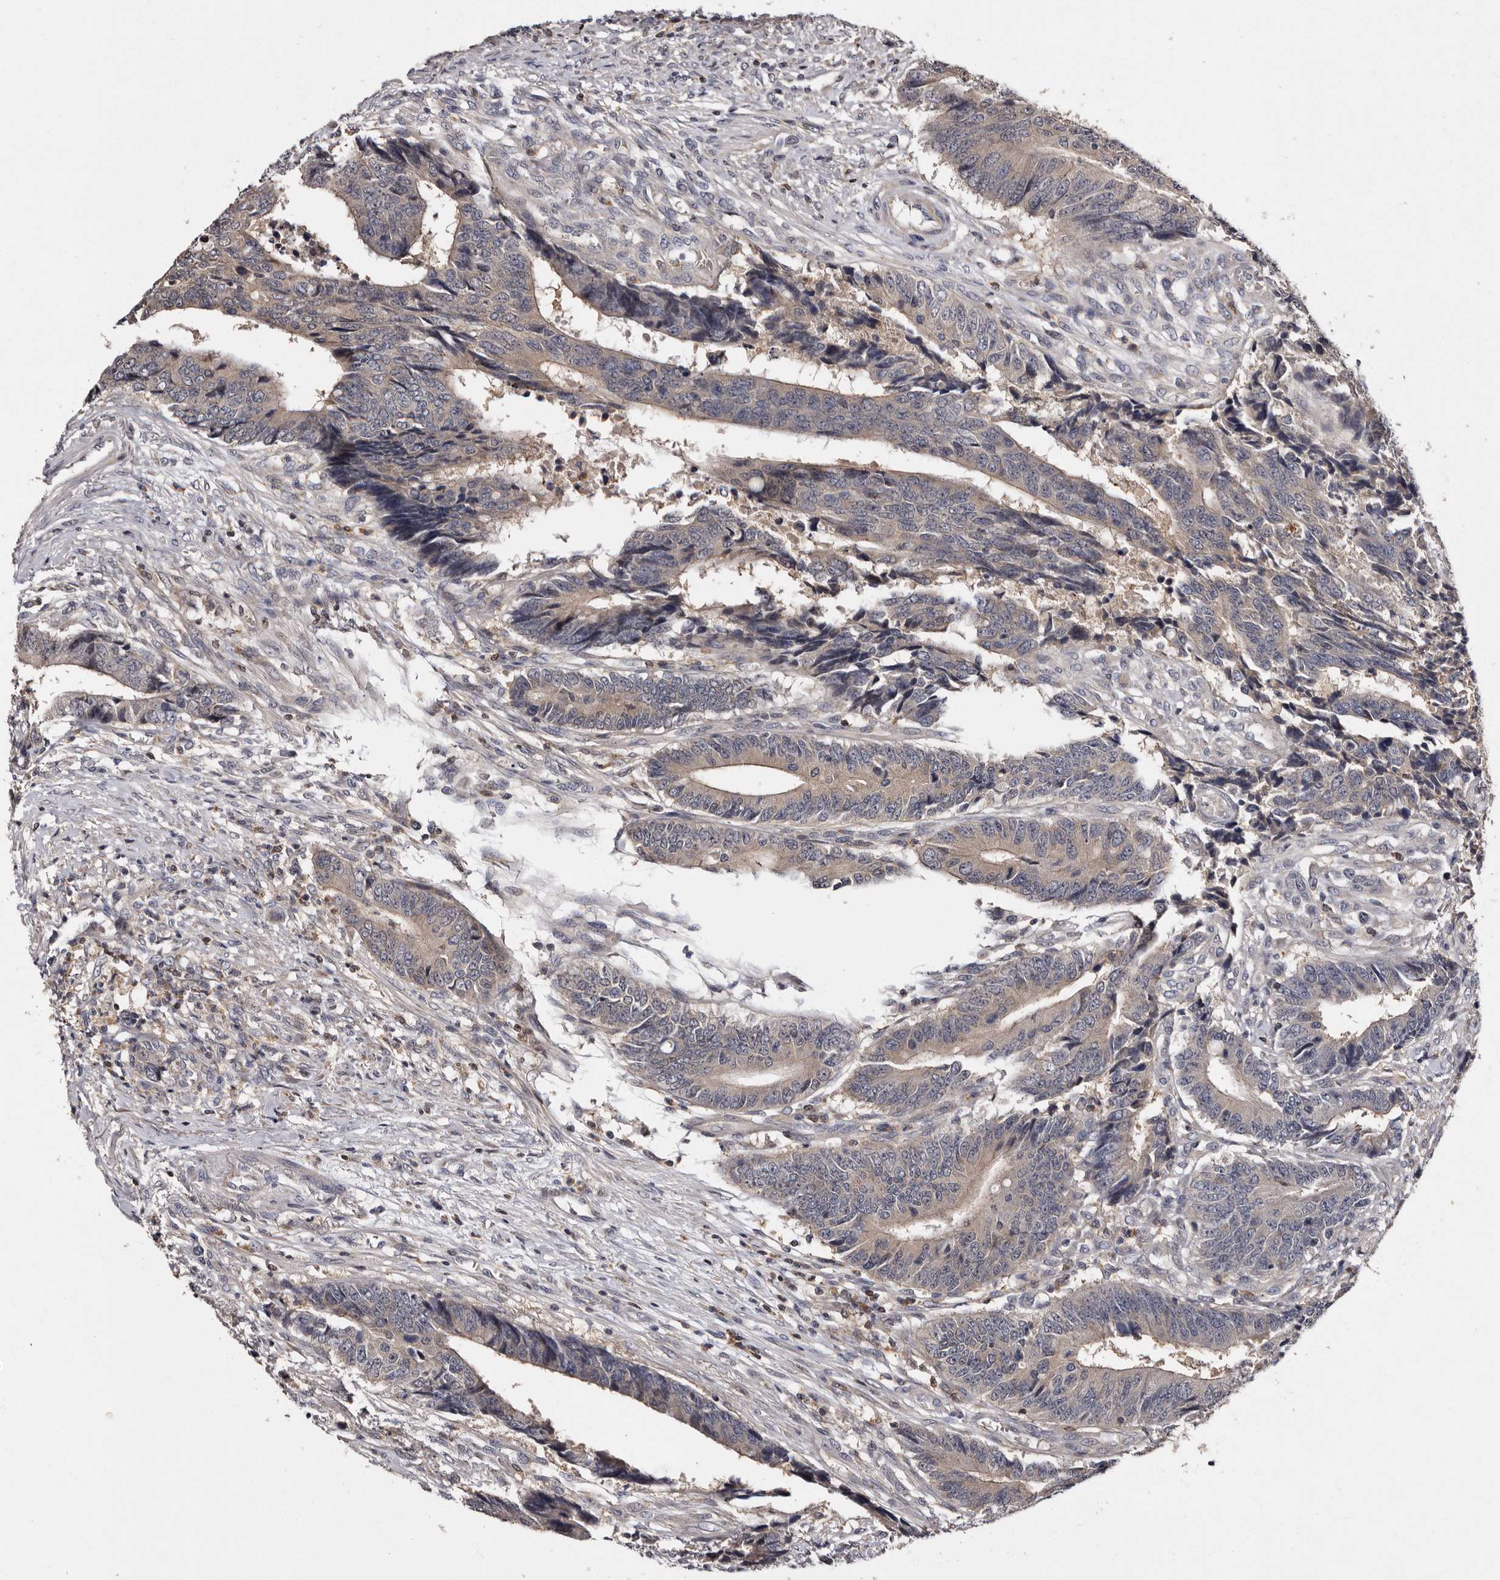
{"staining": {"intensity": "weak", "quantity": ">75%", "location": "cytoplasmic/membranous"}, "tissue": "colorectal cancer", "cell_type": "Tumor cells", "image_type": "cancer", "snomed": [{"axis": "morphology", "description": "Adenocarcinoma, NOS"}, {"axis": "topography", "description": "Rectum"}], "caption": "Protein expression analysis of human colorectal cancer reveals weak cytoplasmic/membranous staining in approximately >75% of tumor cells.", "gene": "DNPH1", "patient": {"sex": "male", "age": 84}}